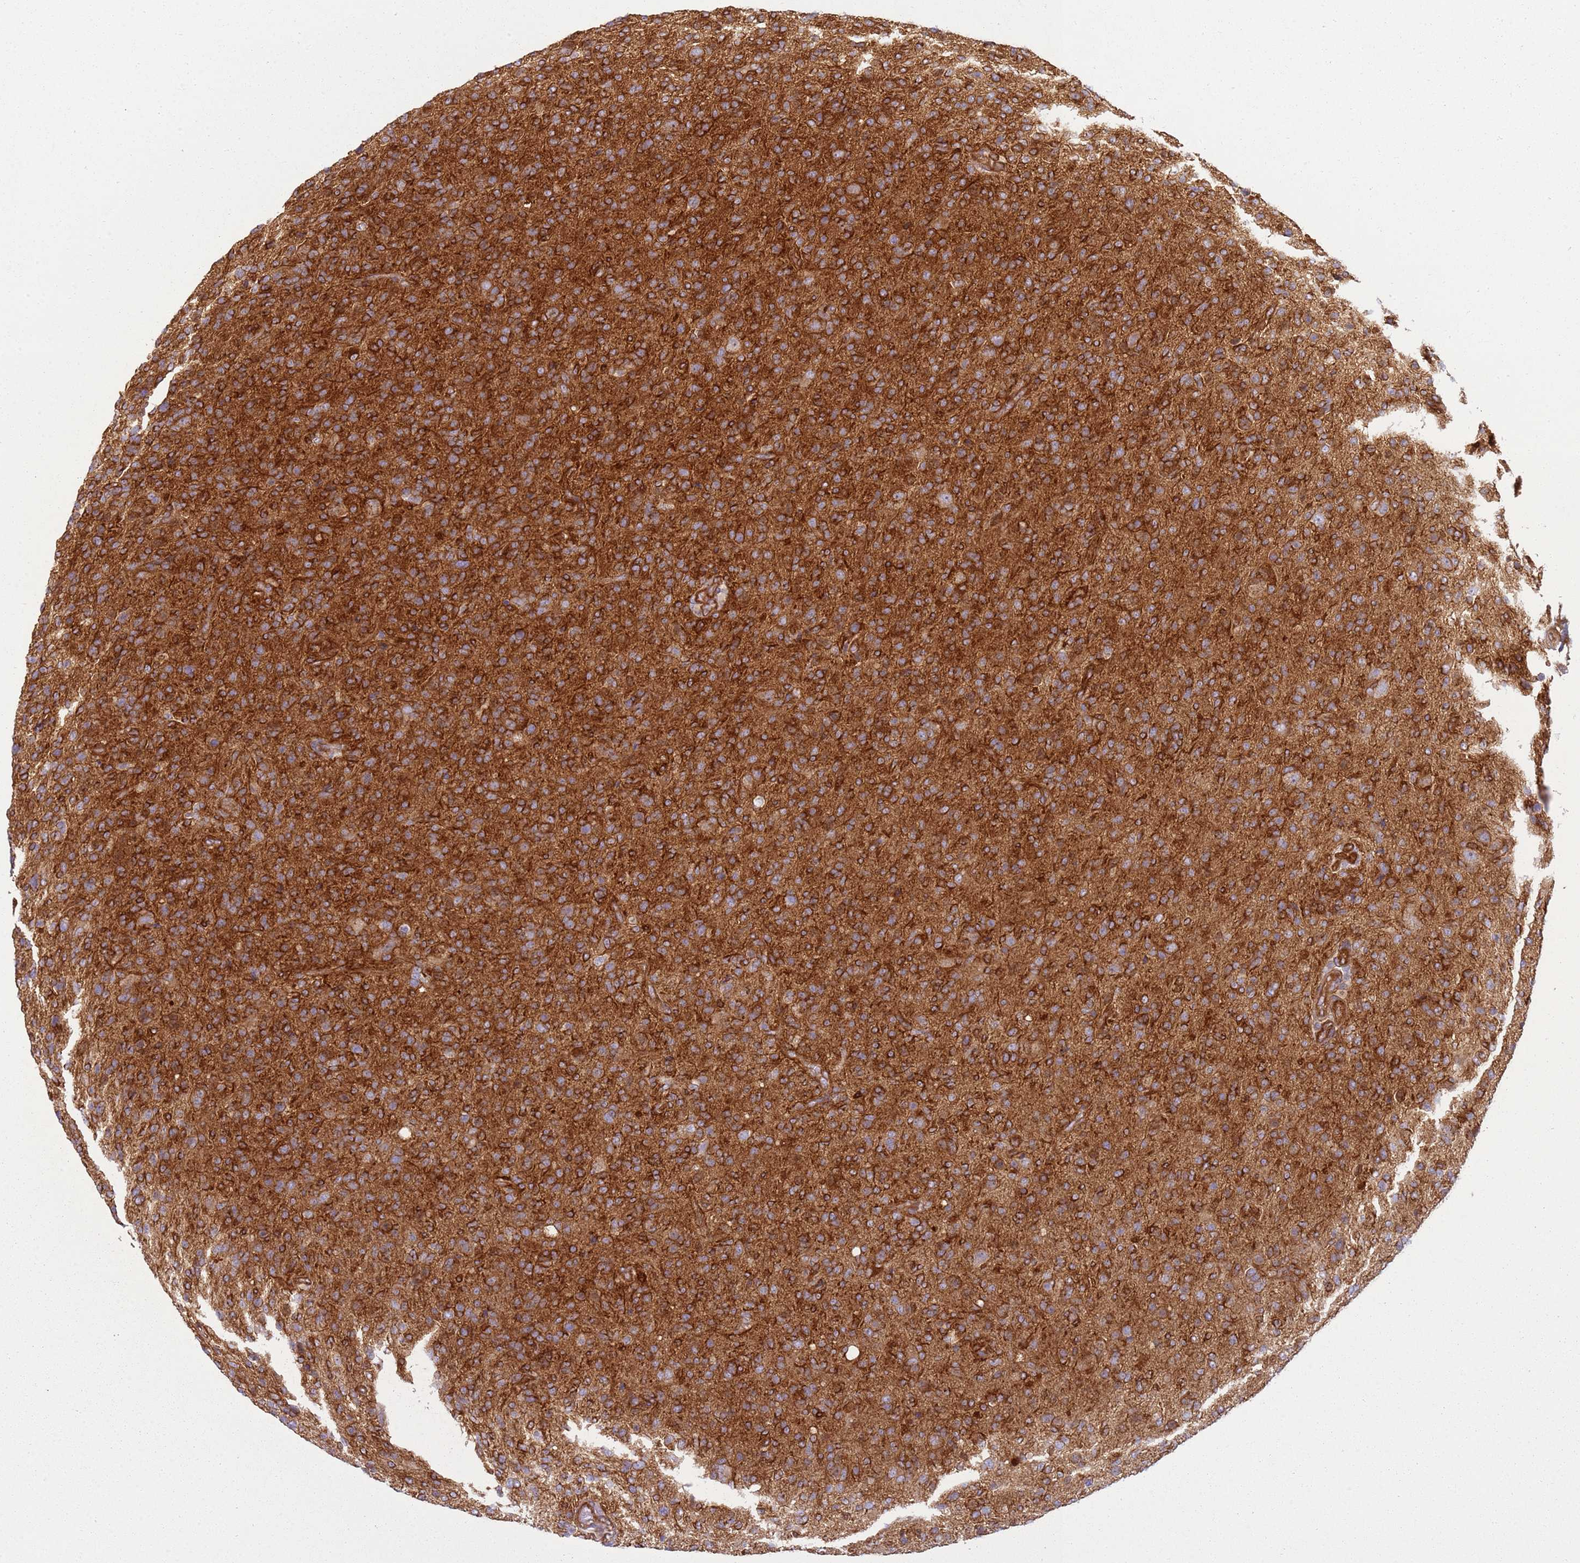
{"staining": {"intensity": "strong", "quantity": ">75%", "location": "cytoplasmic/membranous"}, "tissue": "glioma", "cell_type": "Tumor cells", "image_type": "cancer", "snomed": [{"axis": "morphology", "description": "Glioma, malignant, High grade"}, {"axis": "topography", "description": "Brain"}], "caption": "Human glioma stained with a brown dye demonstrates strong cytoplasmic/membranous positive positivity in approximately >75% of tumor cells.", "gene": "SNX21", "patient": {"sex": "female", "age": 57}}